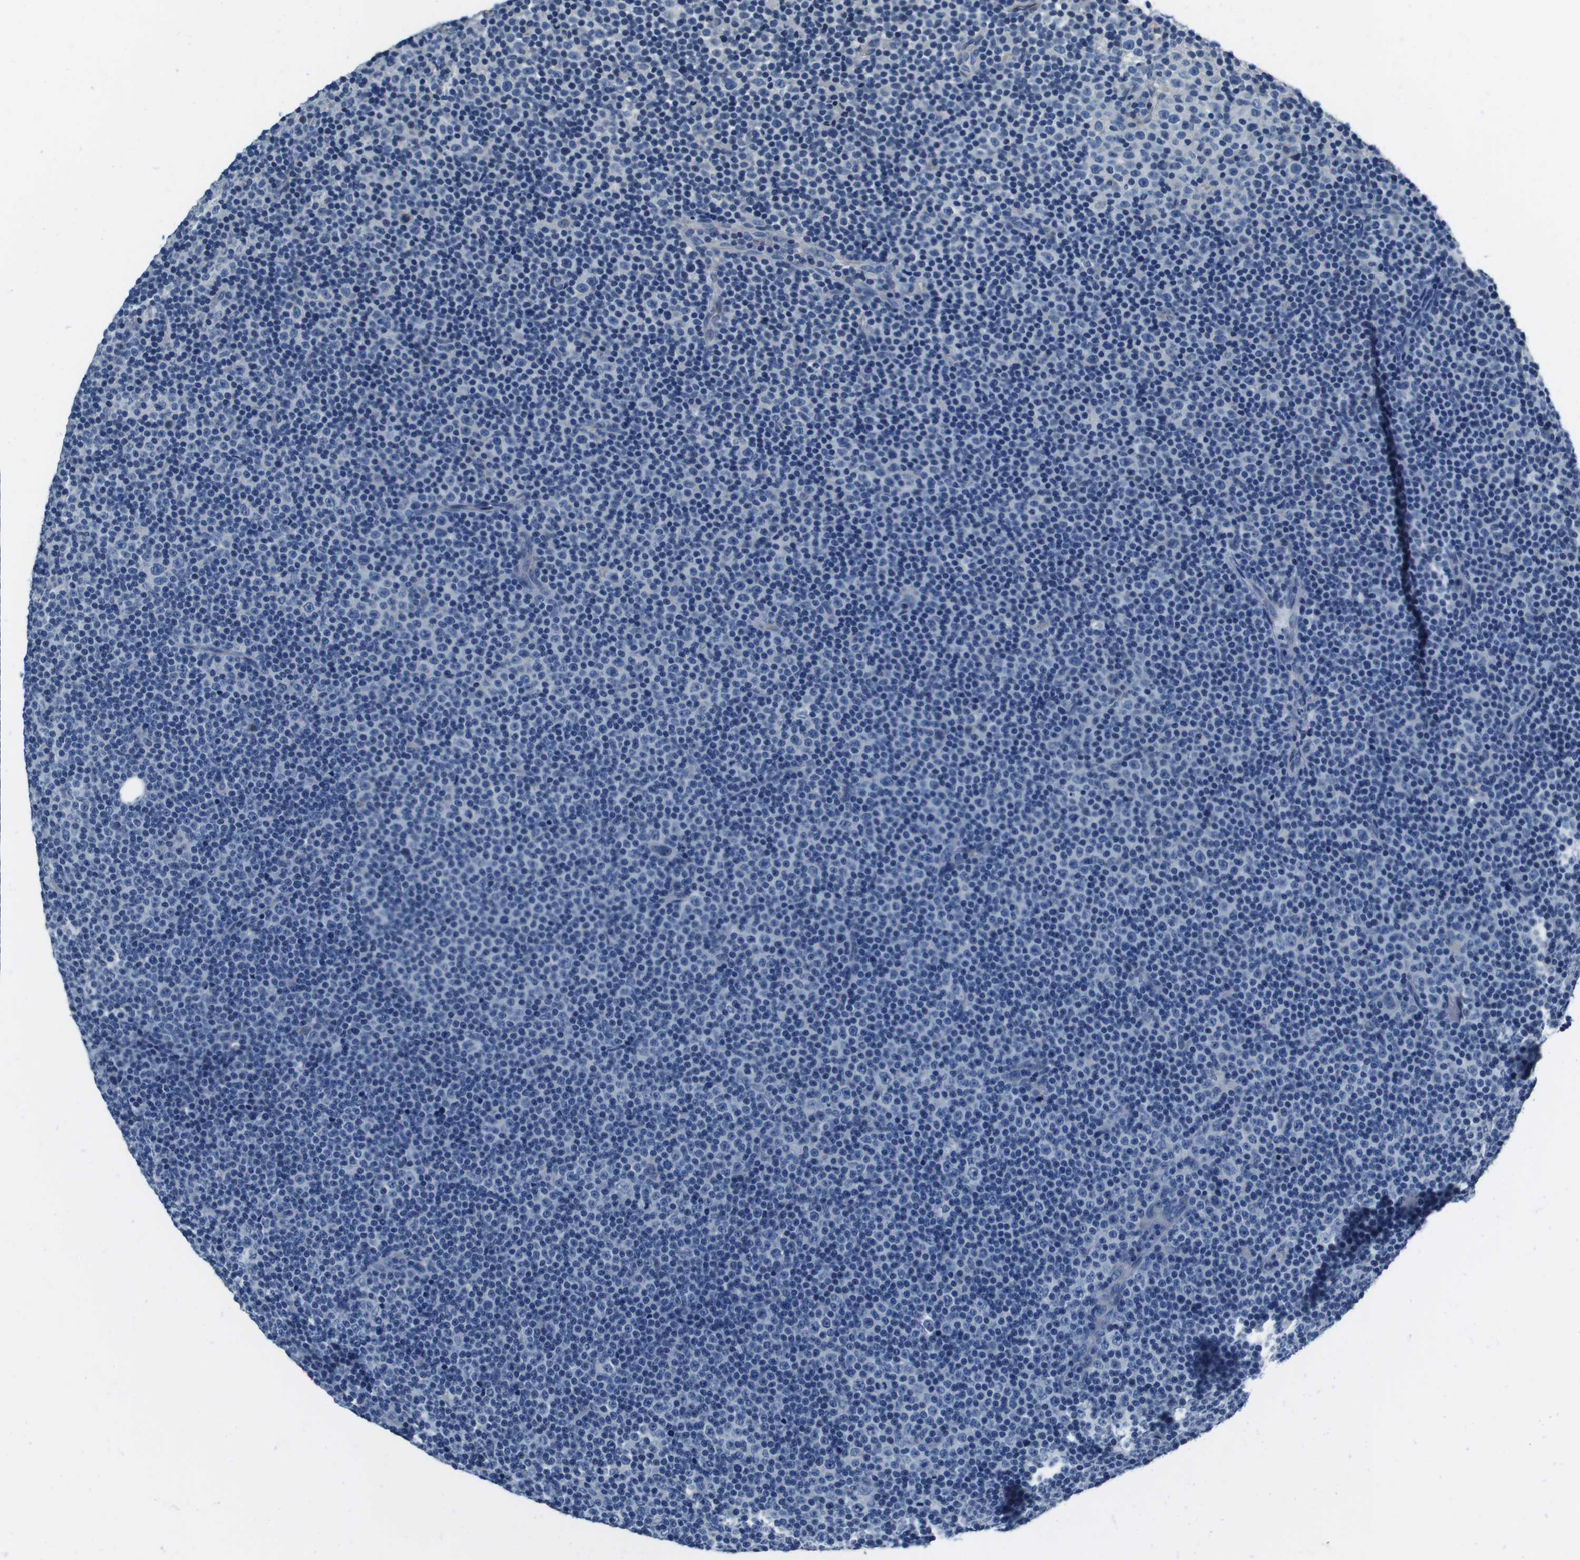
{"staining": {"intensity": "negative", "quantity": "none", "location": "none"}, "tissue": "lymphoma", "cell_type": "Tumor cells", "image_type": "cancer", "snomed": [{"axis": "morphology", "description": "Malignant lymphoma, non-Hodgkin's type, Low grade"}, {"axis": "topography", "description": "Lymph node"}], "caption": "DAB immunohistochemical staining of low-grade malignant lymphoma, non-Hodgkin's type displays no significant staining in tumor cells.", "gene": "CASQ1", "patient": {"sex": "female", "age": 67}}